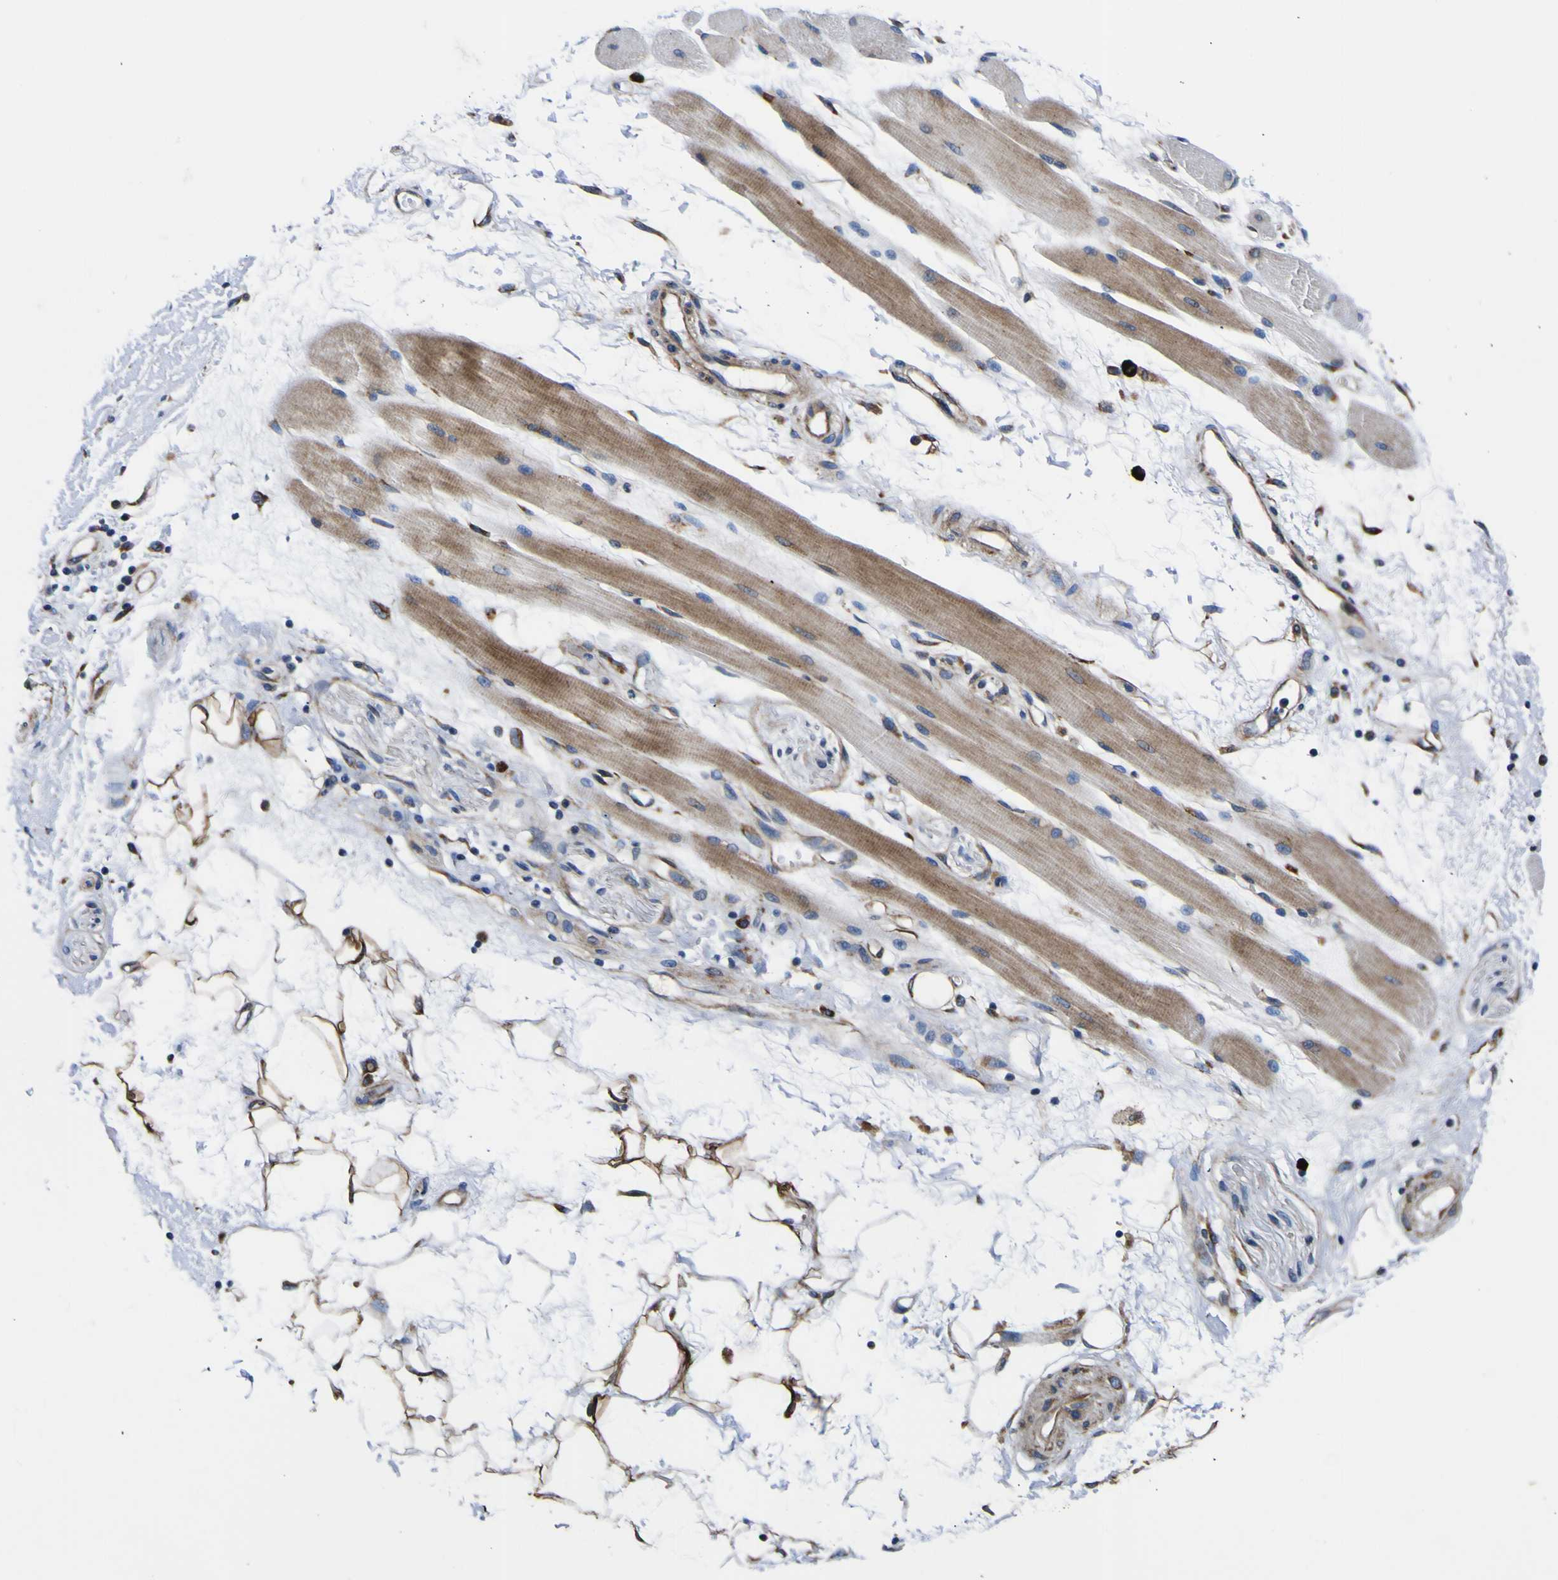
{"staining": {"intensity": "moderate", "quantity": "25%-75%", "location": "cytoplasmic/membranous"}, "tissue": "skeletal muscle", "cell_type": "Myocytes", "image_type": "normal", "snomed": [{"axis": "morphology", "description": "Normal tissue, NOS"}, {"axis": "topography", "description": "Skeletal muscle"}, {"axis": "topography", "description": "Peripheral nerve tissue"}], "caption": "Skeletal muscle stained with IHC exhibits moderate cytoplasmic/membranous staining in approximately 25%-75% of myocytes. (Stains: DAB (3,3'-diaminobenzidine) in brown, nuclei in blue, Microscopy: brightfield microscopy at high magnification).", "gene": "SCD", "patient": {"sex": "female", "age": 84}}